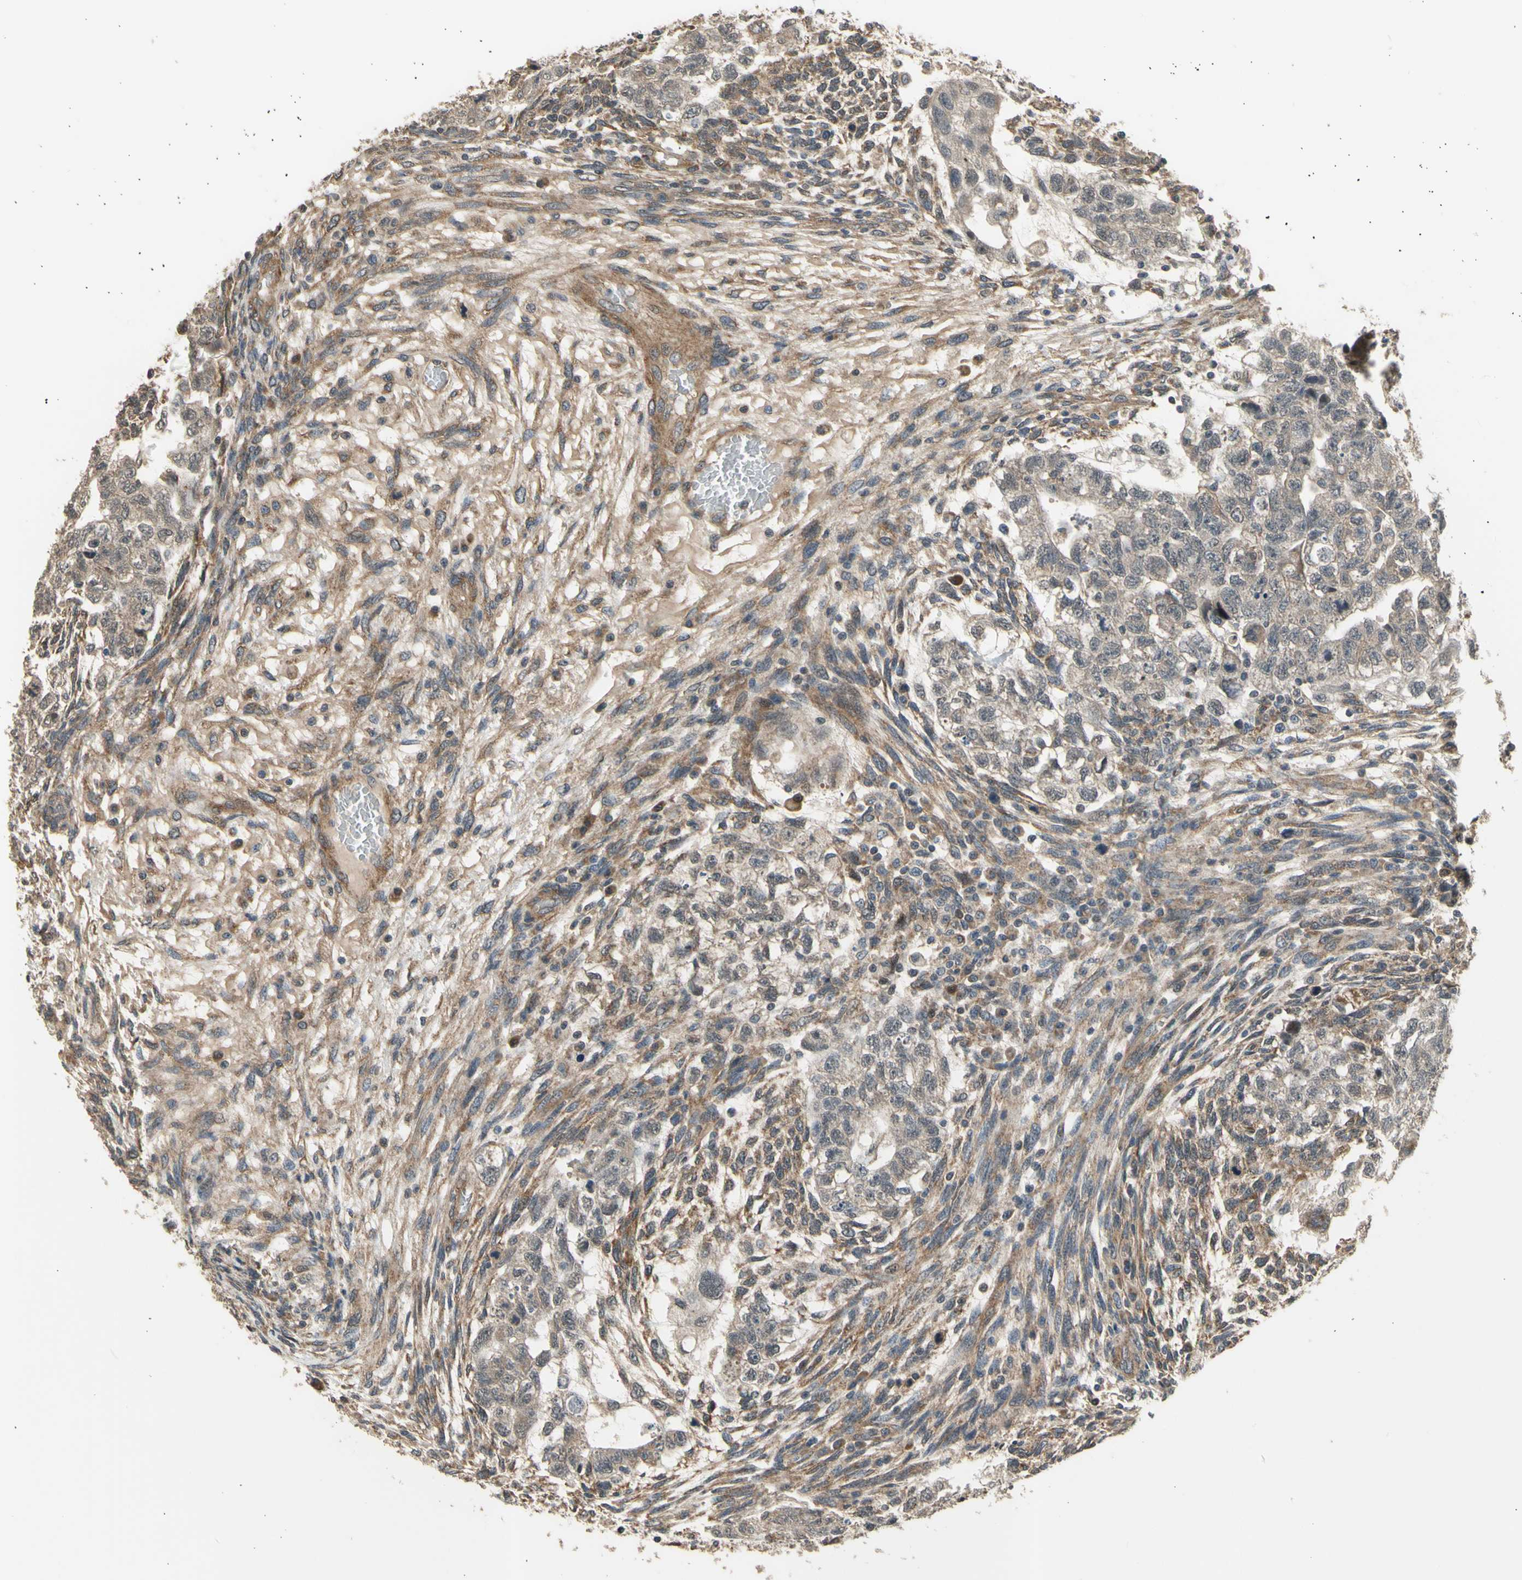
{"staining": {"intensity": "weak", "quantity": ">75%", "location": "cytoplasmic/membranous"}, "tissue": "testis cancer", "cell_type": "Tumor cells", "image_type": "cancer", "snomed": [{"axis": "morphology", "description": "Normal tissue, NOS"}, {"axis": "morphology", "description": "Carcinoma, Embryonal, NOS"}, {"axis": "topography", "description": "Testis"}], "caption": "High-power microscopy captured an IHC image of testis embryonal carcinoma, revealing weak cytoplasmic/membranous positivity in approximately >75% of tumor cells. The staining was performed using DAB to visualize the protein expression in brown, while the nuclei were stained in blue with hematoxylin (Magnification: 20x).", "gene": "EFNB2", "patient": {"sex": "male", "age": 36}}